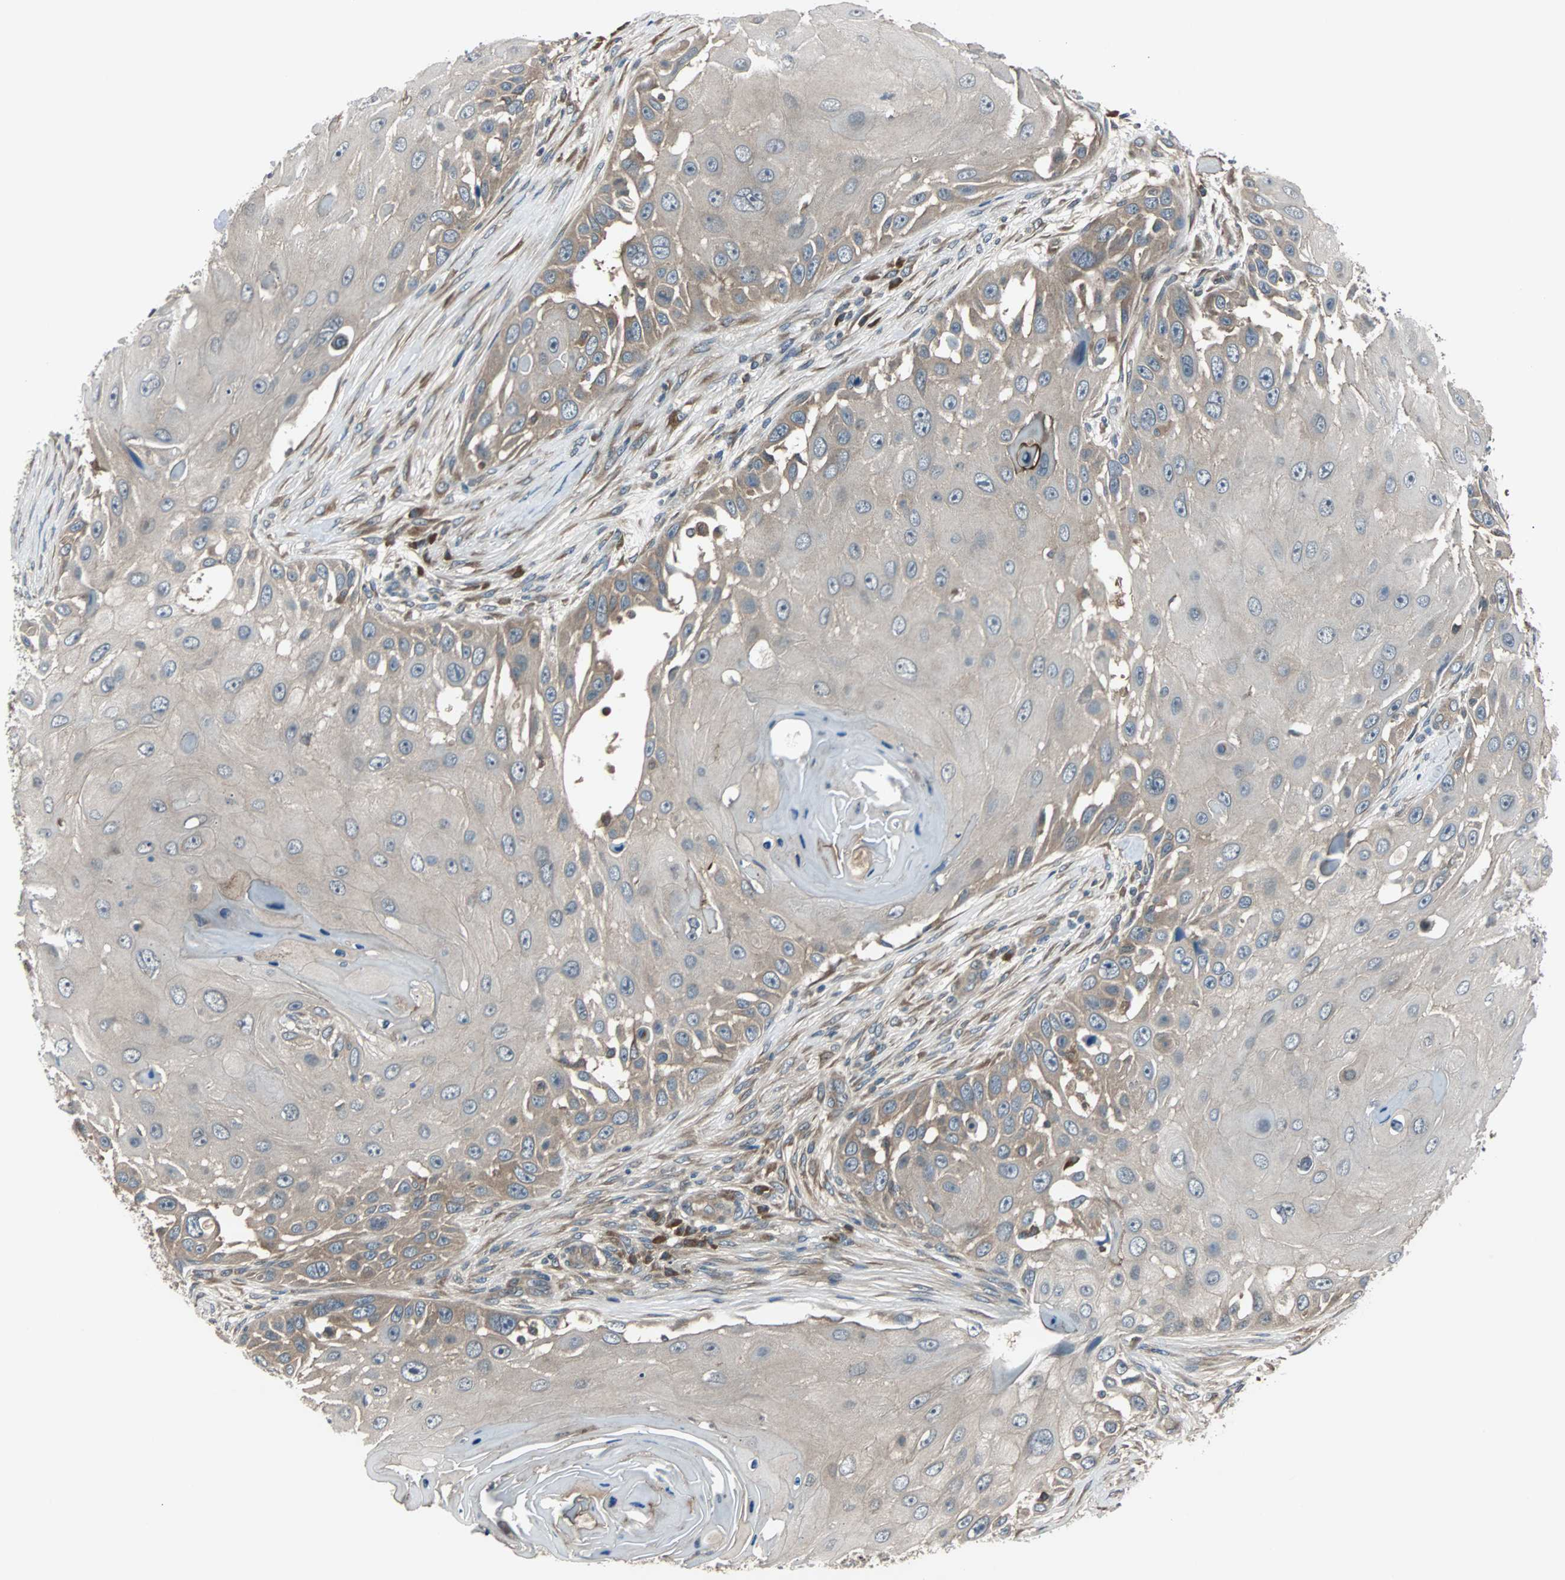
{"staining": {"intensity": "moderate", "quantity": ">75%", "location": "cytoplasmic/membranous"}, "tissue": "skin cancer", "cell_type": "Tumor cells", "image_type": "cancer", "snomed": [{"axis": "morphology", "description": "Squamous cell carcinoma, NOS"}, {"axis": "topography", "description": "Skin"}], "caption": "IHC of human skin cancer (squamous cell carcinoma) exhibits medium levels of moderate cytoplasmic/membranous expression in about >75% of tumor cells.", "gene": "ARF1", "patient": {"sex": "female", "age": 44}}